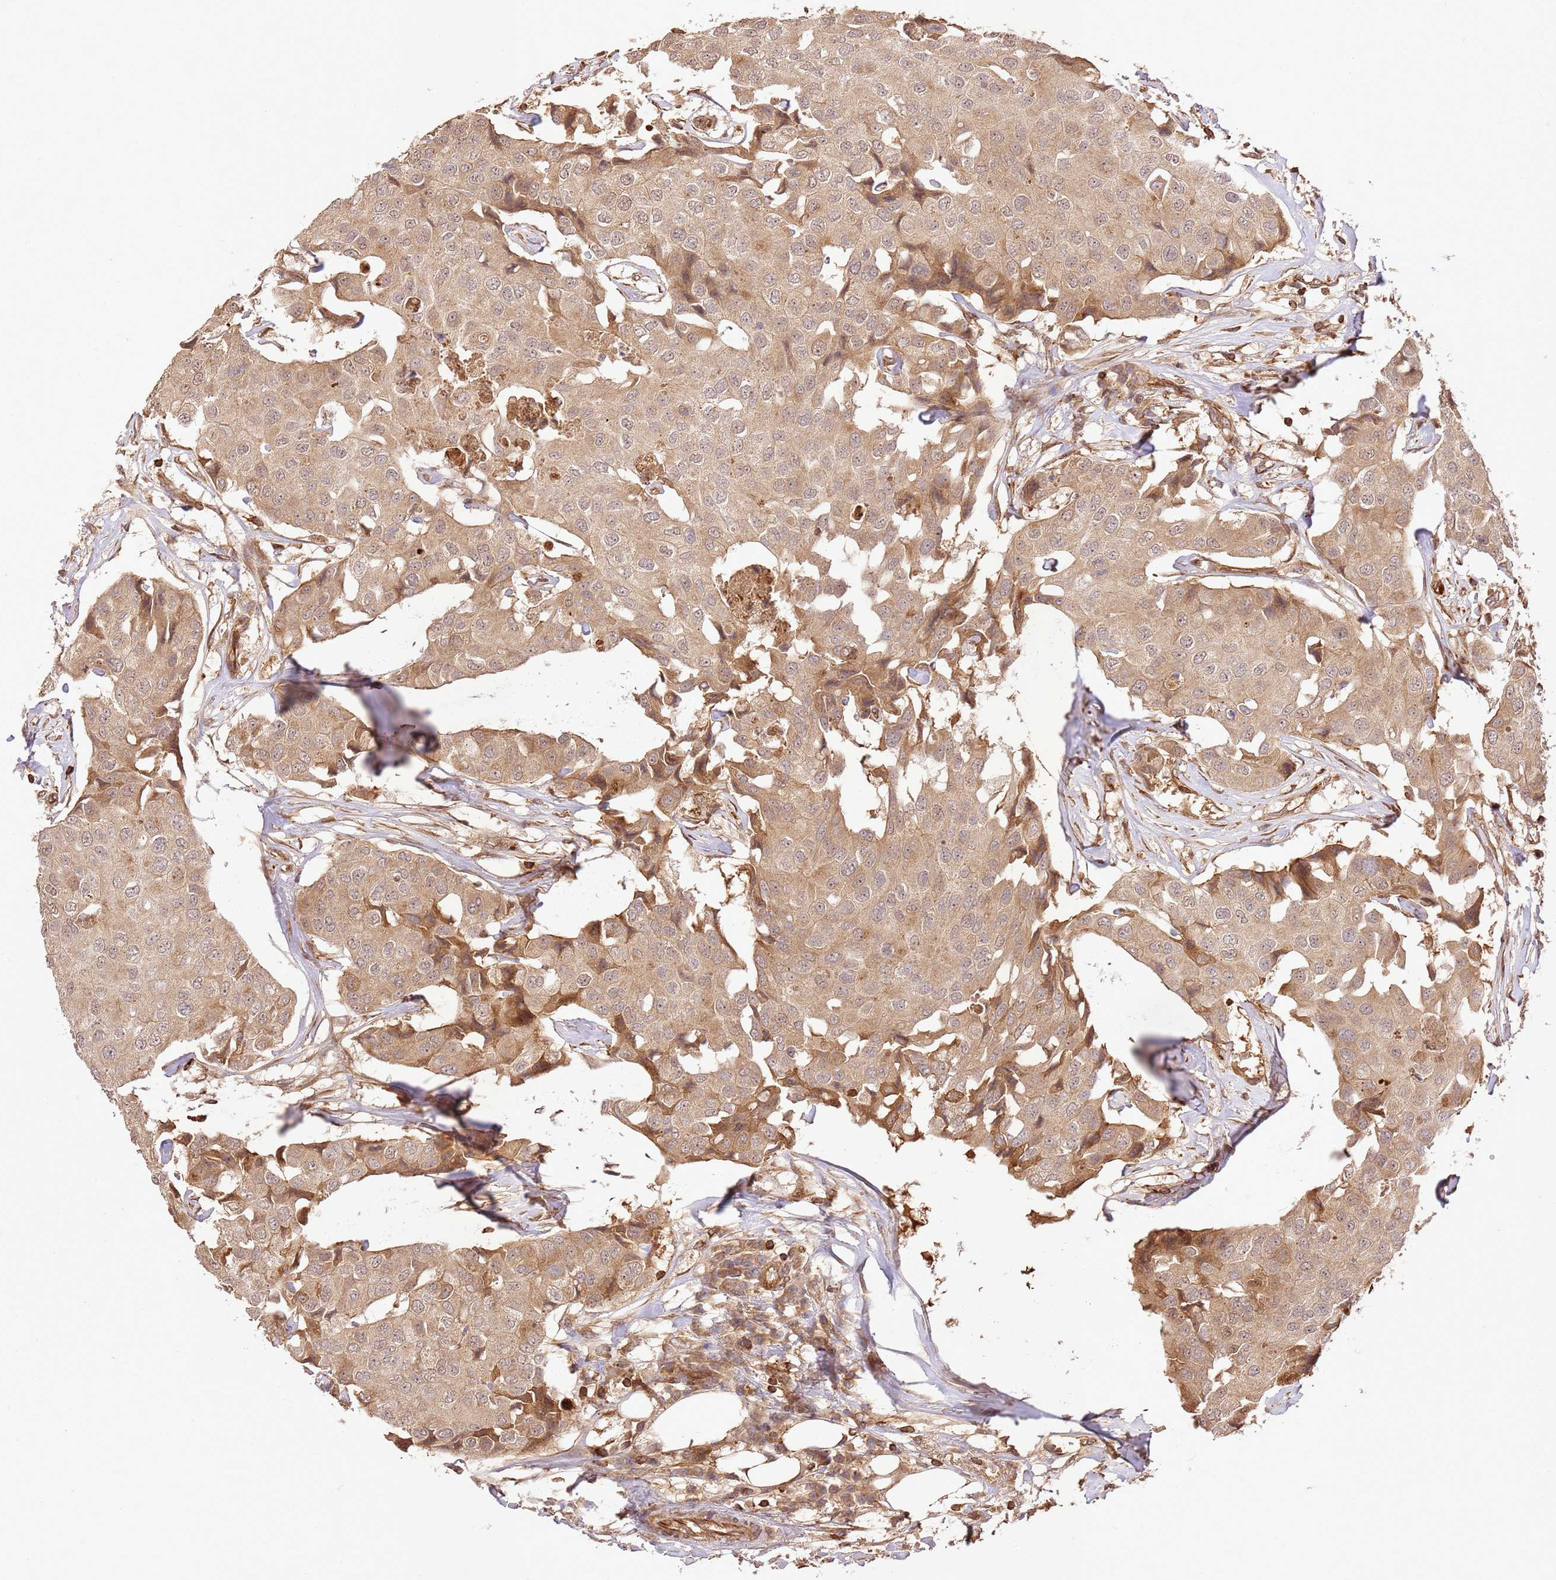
{"staining": {"intensity": "moderate", "quantity": ">75%", "location": "cytoplasmic/membranous"}, "tissue": "breast cancer", "cell_type": "Tumor cells", "image_type": "cancer", "snomed": [{"axis": "morphology", "description": "Duct carcinoma"}, {"axis": "topography", "description": "Breast"}], "caption": "The image shows staining of breast invasive ductal carcinoma, revealing moderate cytoplasmic/membranous protein staining (brown color) within tumor cells.", "gene": "KATNAL2", "patient": {"sex": "female", "age": 80}}